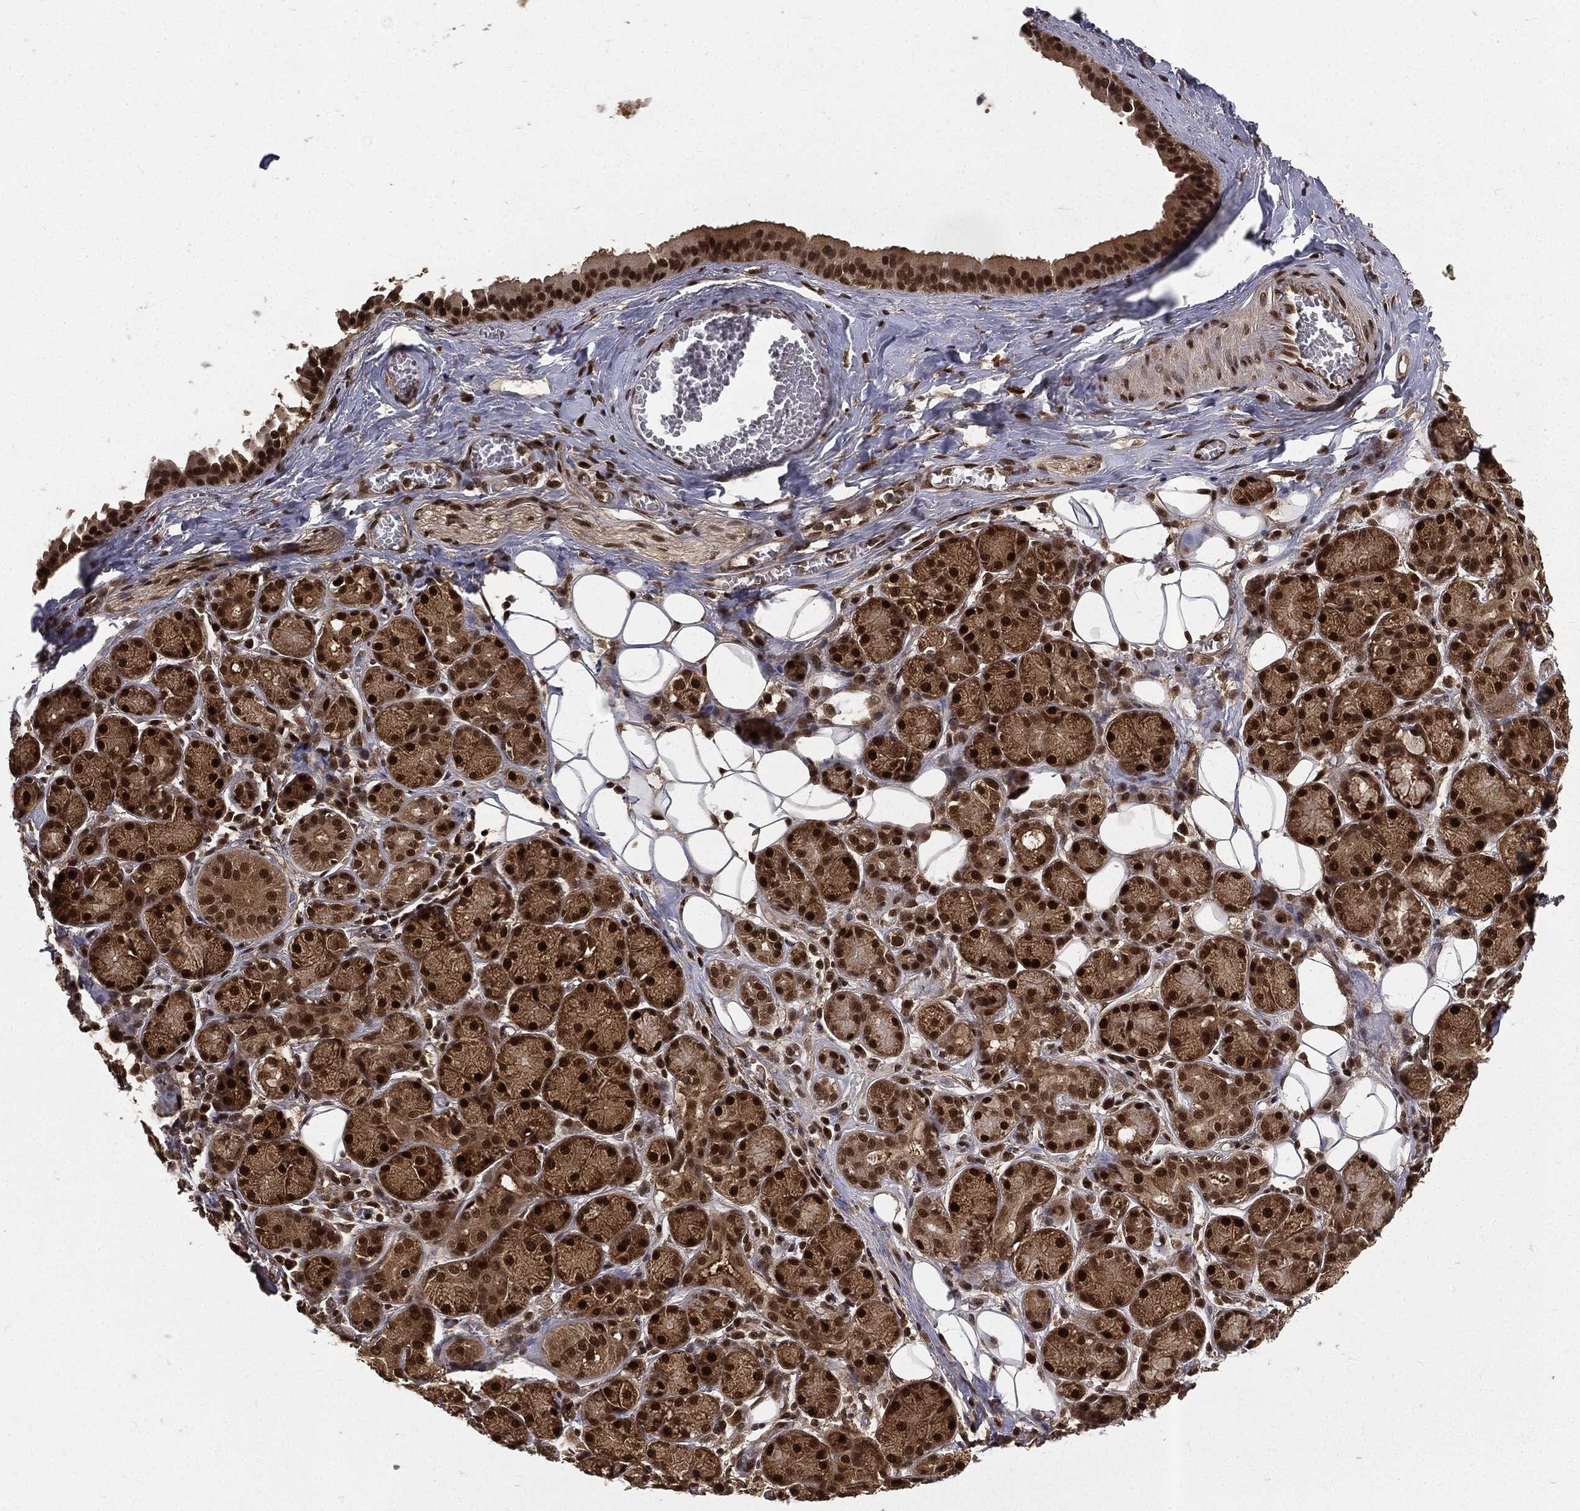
{"staining": {"intensity": "strong", "quantity": ">75%", "location": "cytoplasmic/membranous,nuclear"}, "tissue": "salivary gland", "cell_type": "Glandular cells", "image_type": "normal", "snomed": [{"axis": "morphology", "description": "Normal tissue, NOS"}, {"axis": "topography", "description": "Salivary gland"}], "caption": "This image exhibits immunohistochemistry (IHC) staining of benign salivary gland, with high strong cytoplasmic/membranous,nuclear positivity in about >75% of glandular cells.", "gene": "COPS4", "patient": {"sex": "male", "age": 71}}